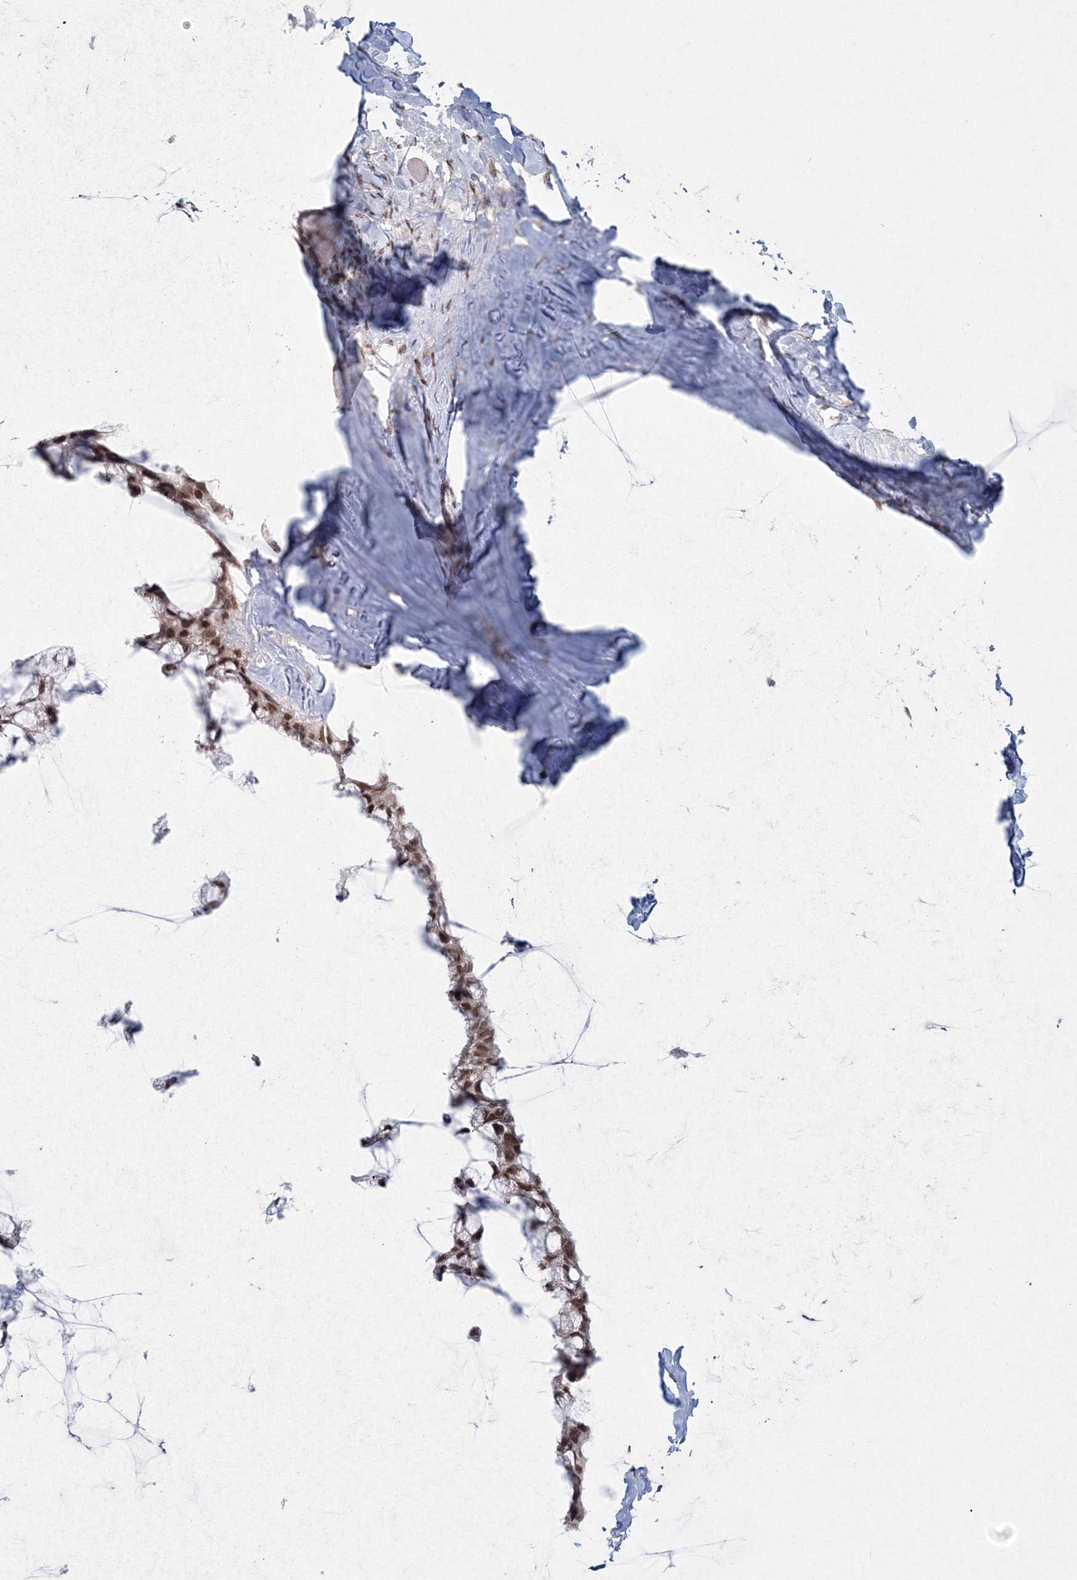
{"staining": {"intensity": "moderate", "quantity": ">75%", "location": "nuclear"}, "tissue": "ovarian cancer", "cell_type": "Tumor cells", "image_type": "cancer", "snomed": [{"axis": "morphology", "description": "Cystadenocarcinoma, mucinous, NOS"}, {"axis": "topography", "description": "Ovary"}], "caption": "This photomicrograph shows ovarian cancer stained with immunohistochemistry (IHC) to label a protein in brown. The nuclear of tumor cells show moderate positivity for the protein. Nuclei are counter-stained blue.", "gene": "C3orf33", "patient": {"sex": "female", "age": 39}}